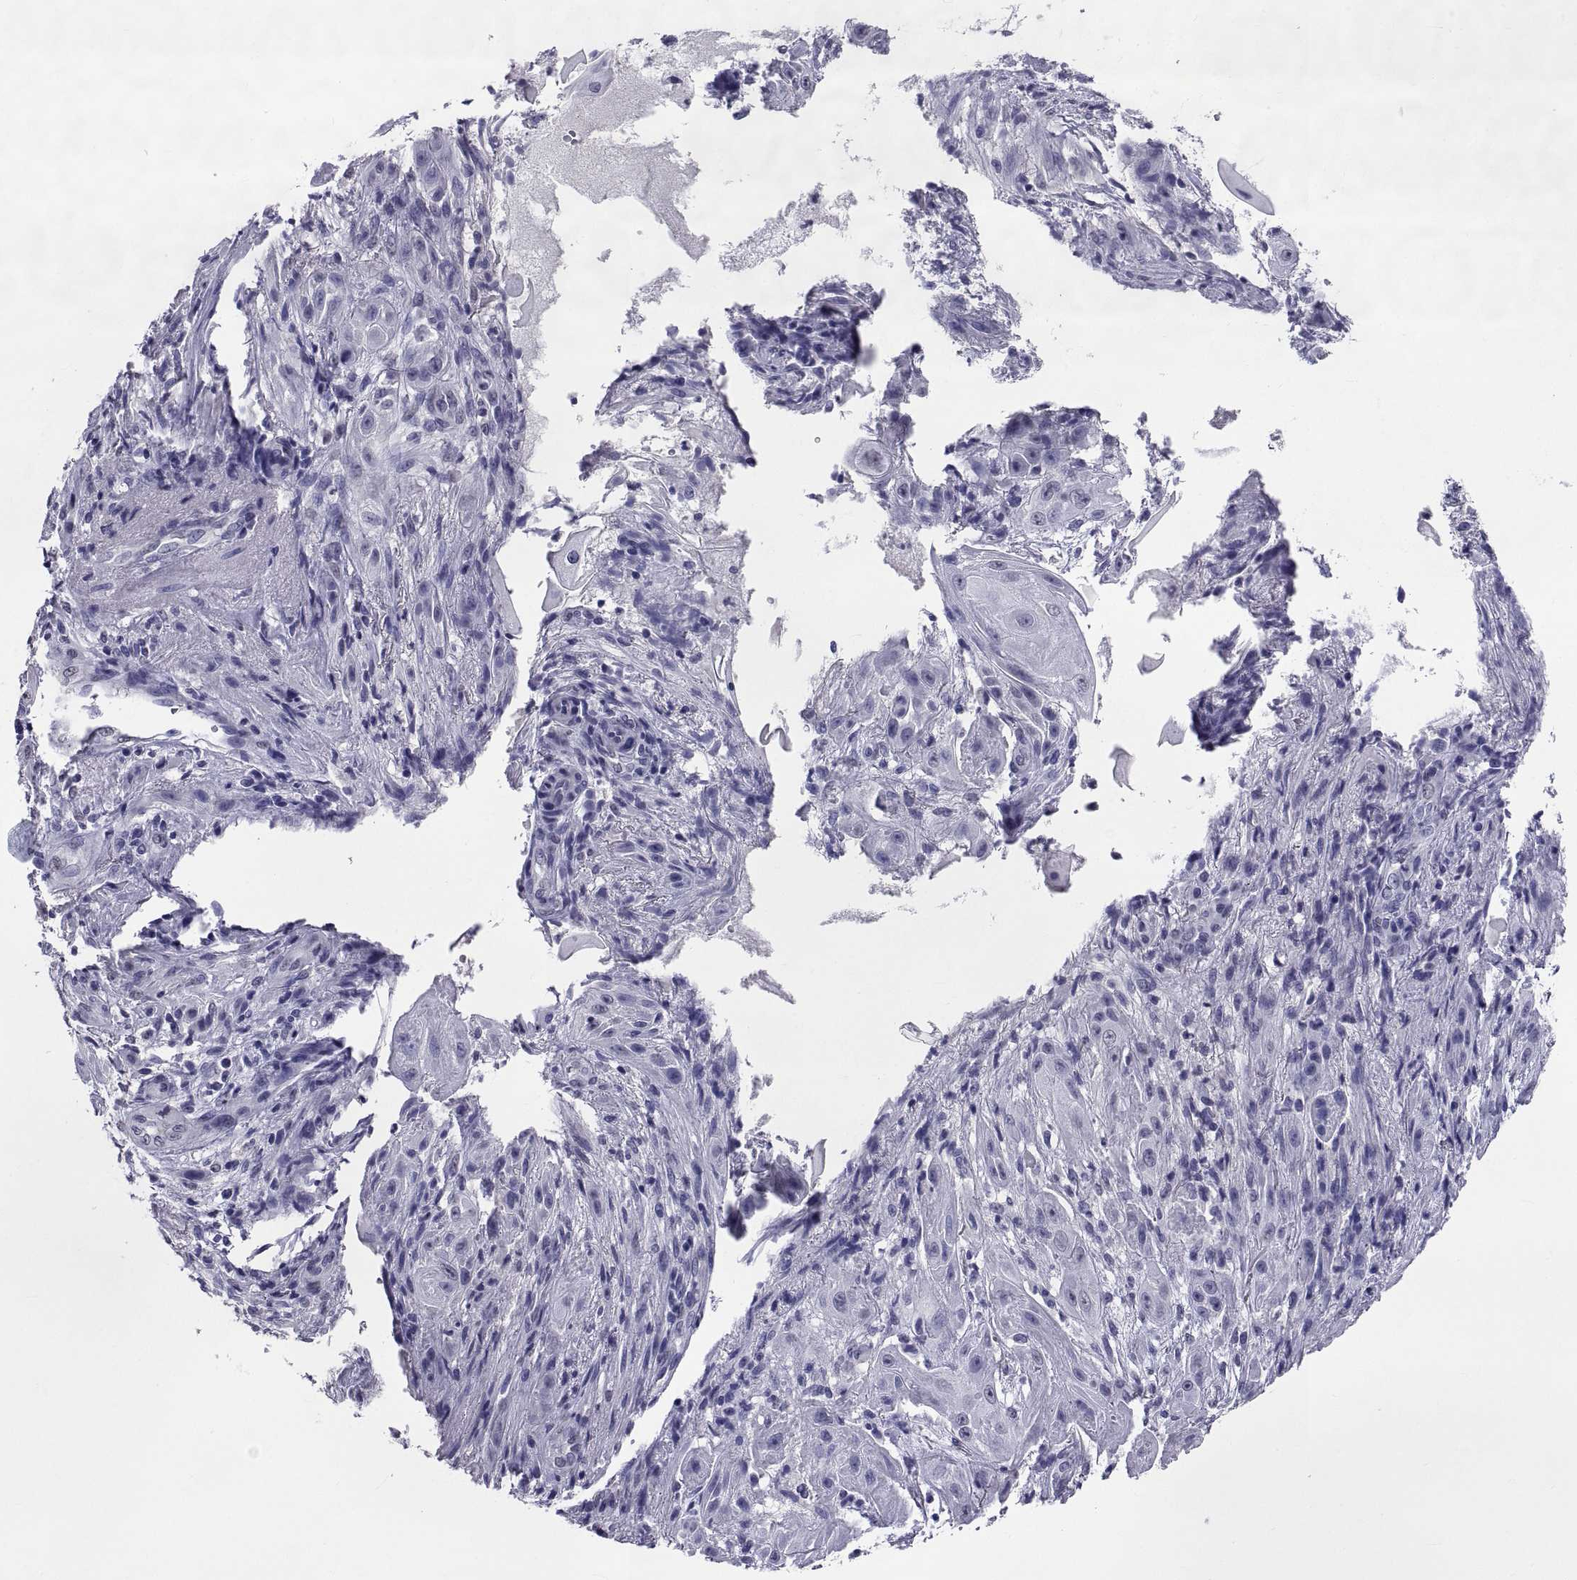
{"staining": {"intensity": "negative", "quantity": "none", "location": "none"}, "tissue": "skin cancer", "cell_type": "Tumor cells", "image_type": "cancer", "snomed": [{"axis": "morphology", "description": "Squamous cell carcinoma, NOS"}, {"axis": "topography", "description": "Skin"}], "caption": "Skin squamous cell carcinoma was stained to show a protein in brown. There is no significant expression in tumor cells.", "gene": "TGFBR3L", "patient": {"sex": "male", "age": 62}}